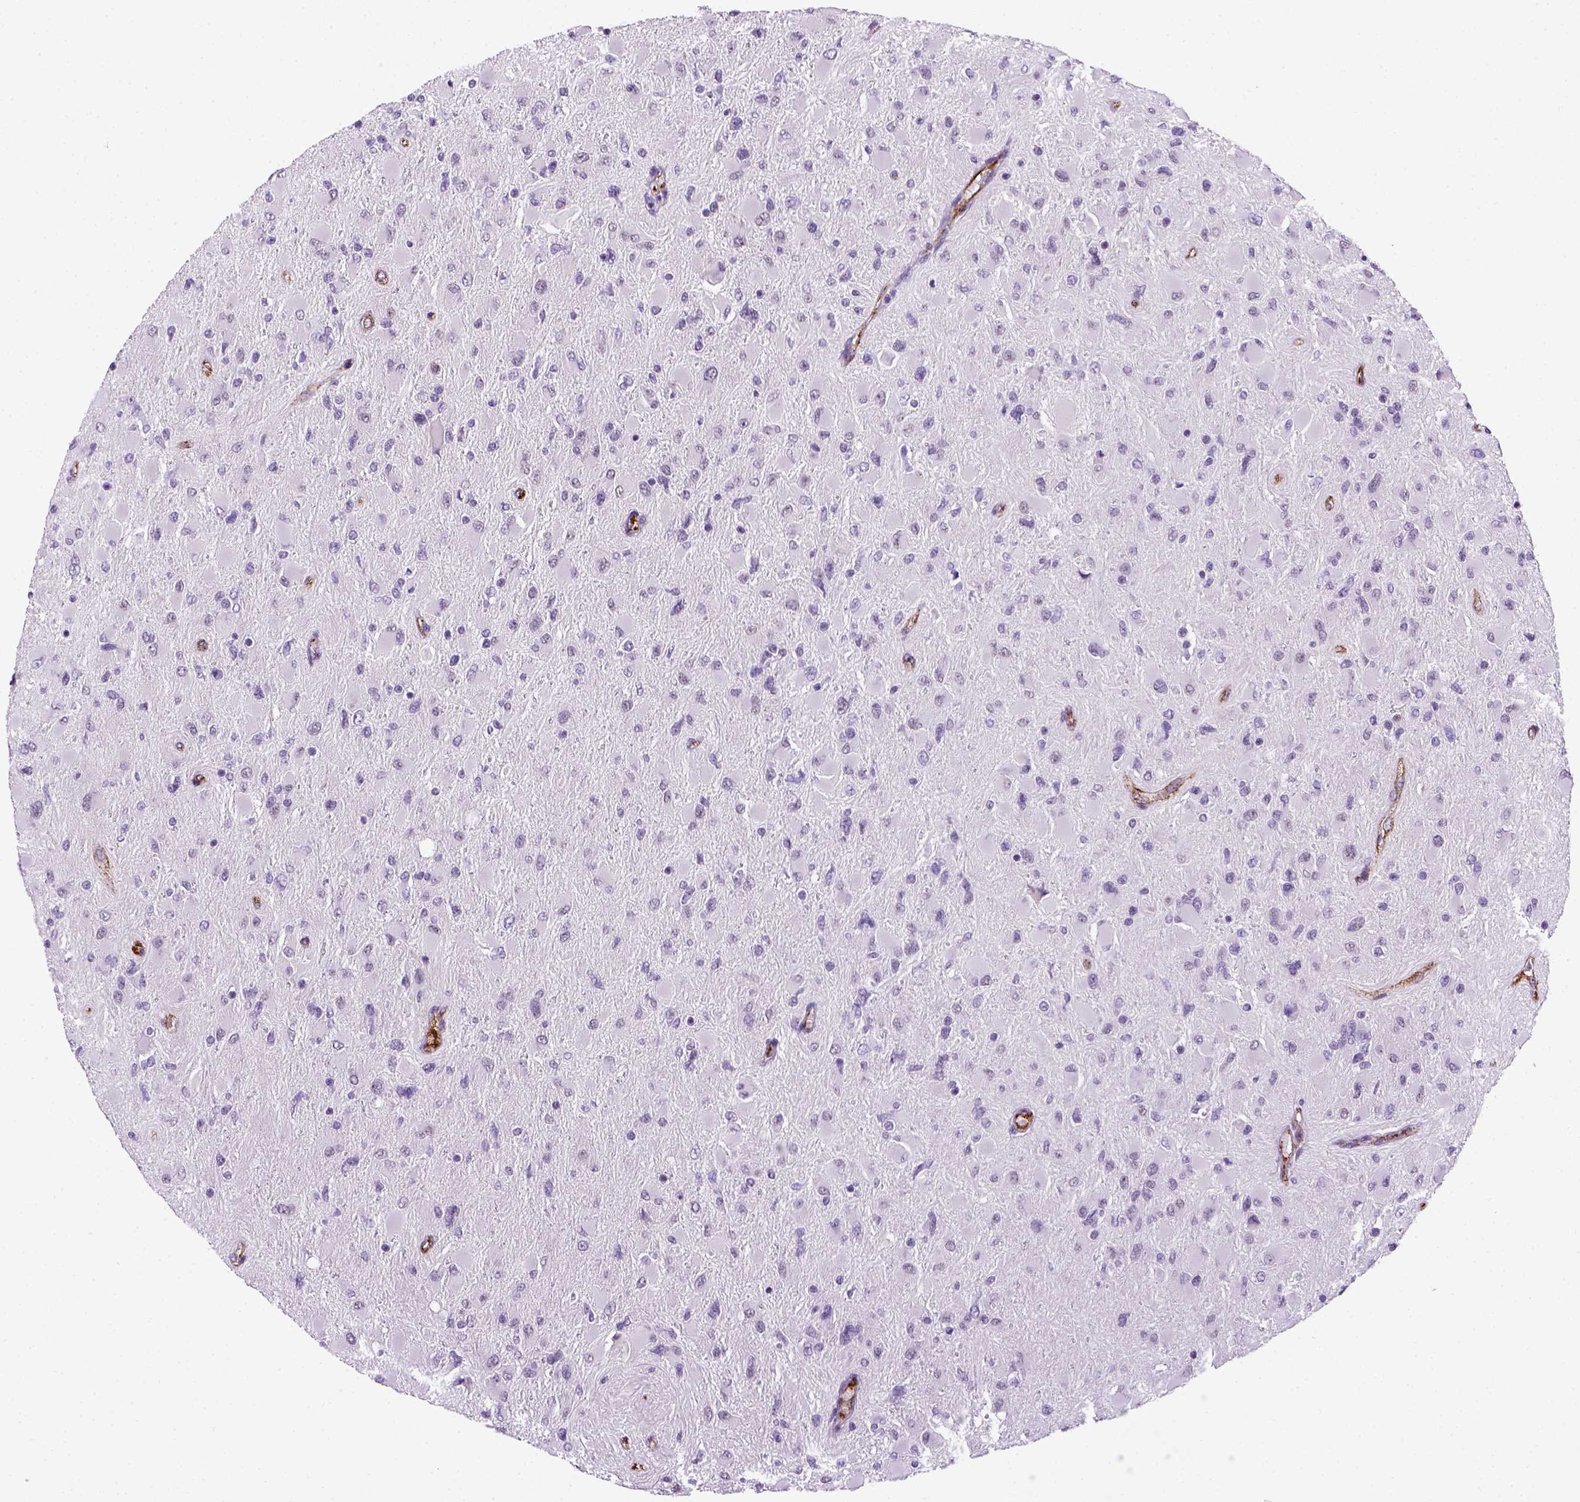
{"staining": {"intensity": "negative", "quantity": "none", "location": "none"}, "tissue": "glioma", "cell_type": "Tumor cells", "image_type": "cancer", "snomed": [{"axis": "morphology", "description": "Glioma, malignant, High grade"}, {"axis": "topography", "description": "Cerebral cortex"}], "caption": "High magnification brightfield microscopy of malignant glioma (high-grade) stained with DAB (brown) and counterstained with hematoxylin (blue): tumor cells show no significant expression.", "gene": "VWF", "patient": {"sex": "female", "age": 36}}